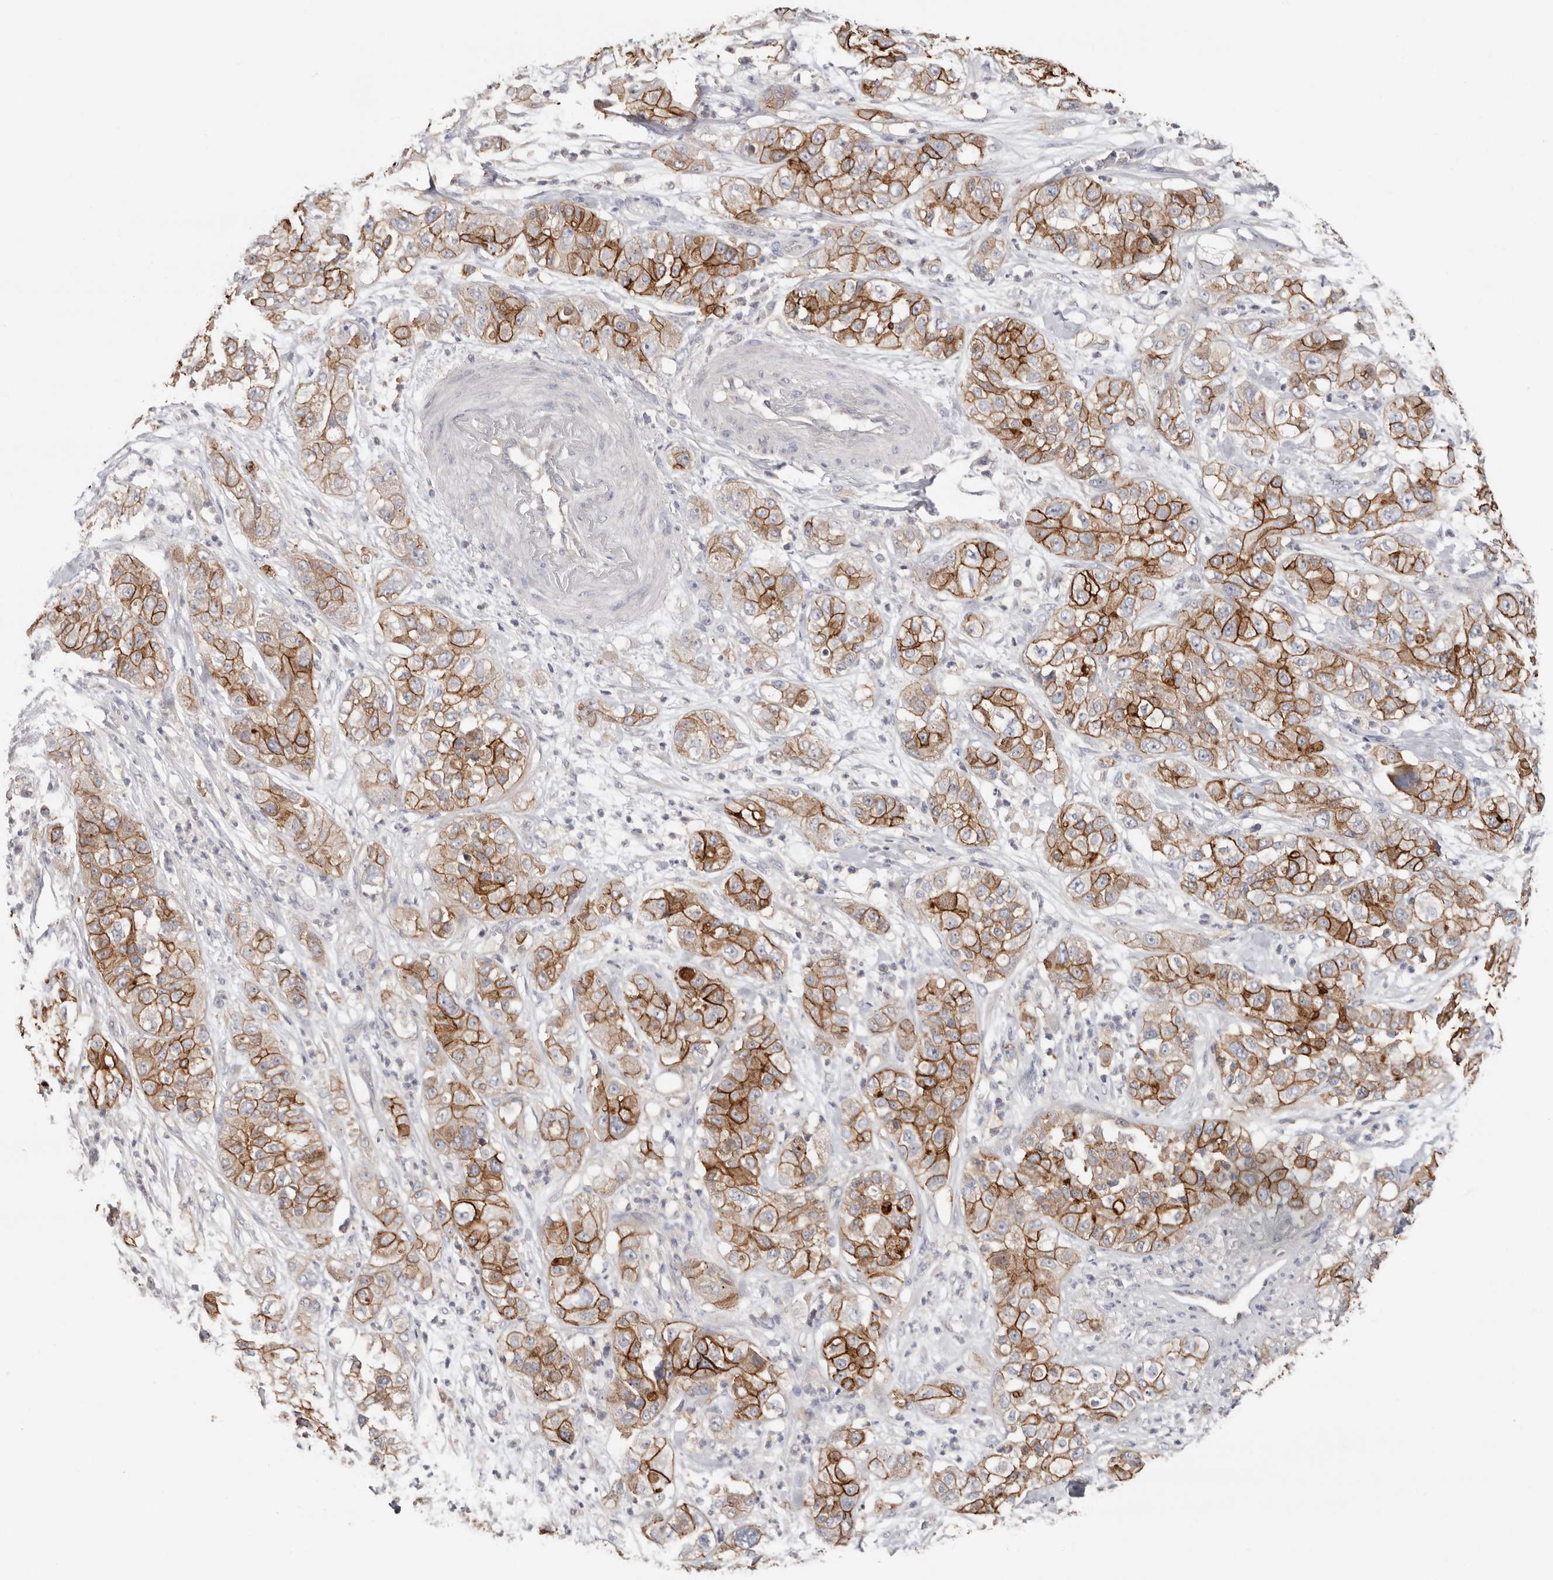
{"staining": {"intensity": "moderate", "quantity": "25%-75%", "location": "cytoplasmic/membranous"}, "tissue": "pancreatic cancer", "cell_type": "Tumor cells", "image_type": "cancer", "snomed": [{"axis": "morphology", "description": "Adenocarcinoma, NOS"}, {"axis": "topography", "description": "Pancreas"}], "caption": "Moderate cytoplasmic/membranous expression is appreciated in approximately 25%-75% of tumor cells in pancreatic cancer.", "gene": "S100A14", "patient": {"sex": "female", "age": 78}}